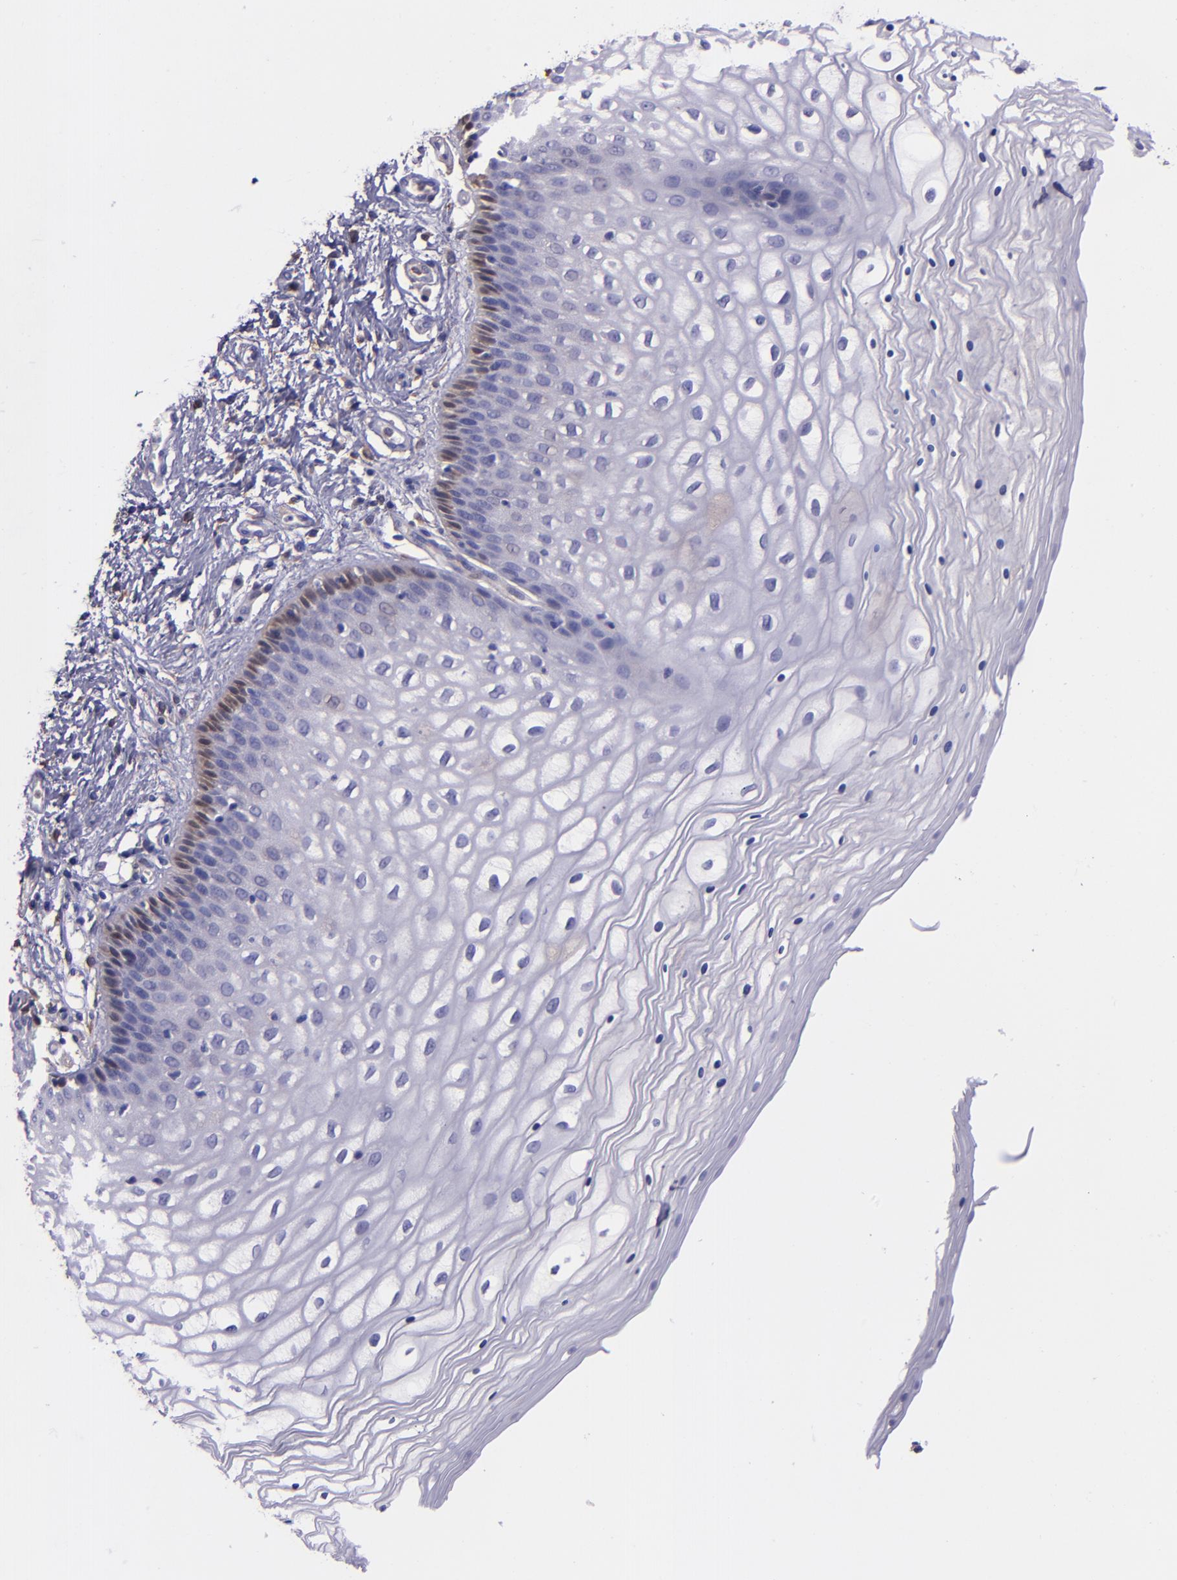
{"staining": {"intensity": "moderate", "quantity": "<25%", "location": "cytoplasmic/membranous"}, "tissue": "vagina", "cell_type": "Squamous epithelial cells", "image_type": "normal", "snomed": [{"axis": "morphology", "description": "Normal tissue, NOS"}, {"axis": "topography", "description": "Vagina"}], "caption": "Squamous epithelial cells display moderate cytoplasmic/membranous staining in approximately <25% of cells in unremarkable vagina.", "gene": "WASH6P", "patient": {"sex": "female", "age": 34}}